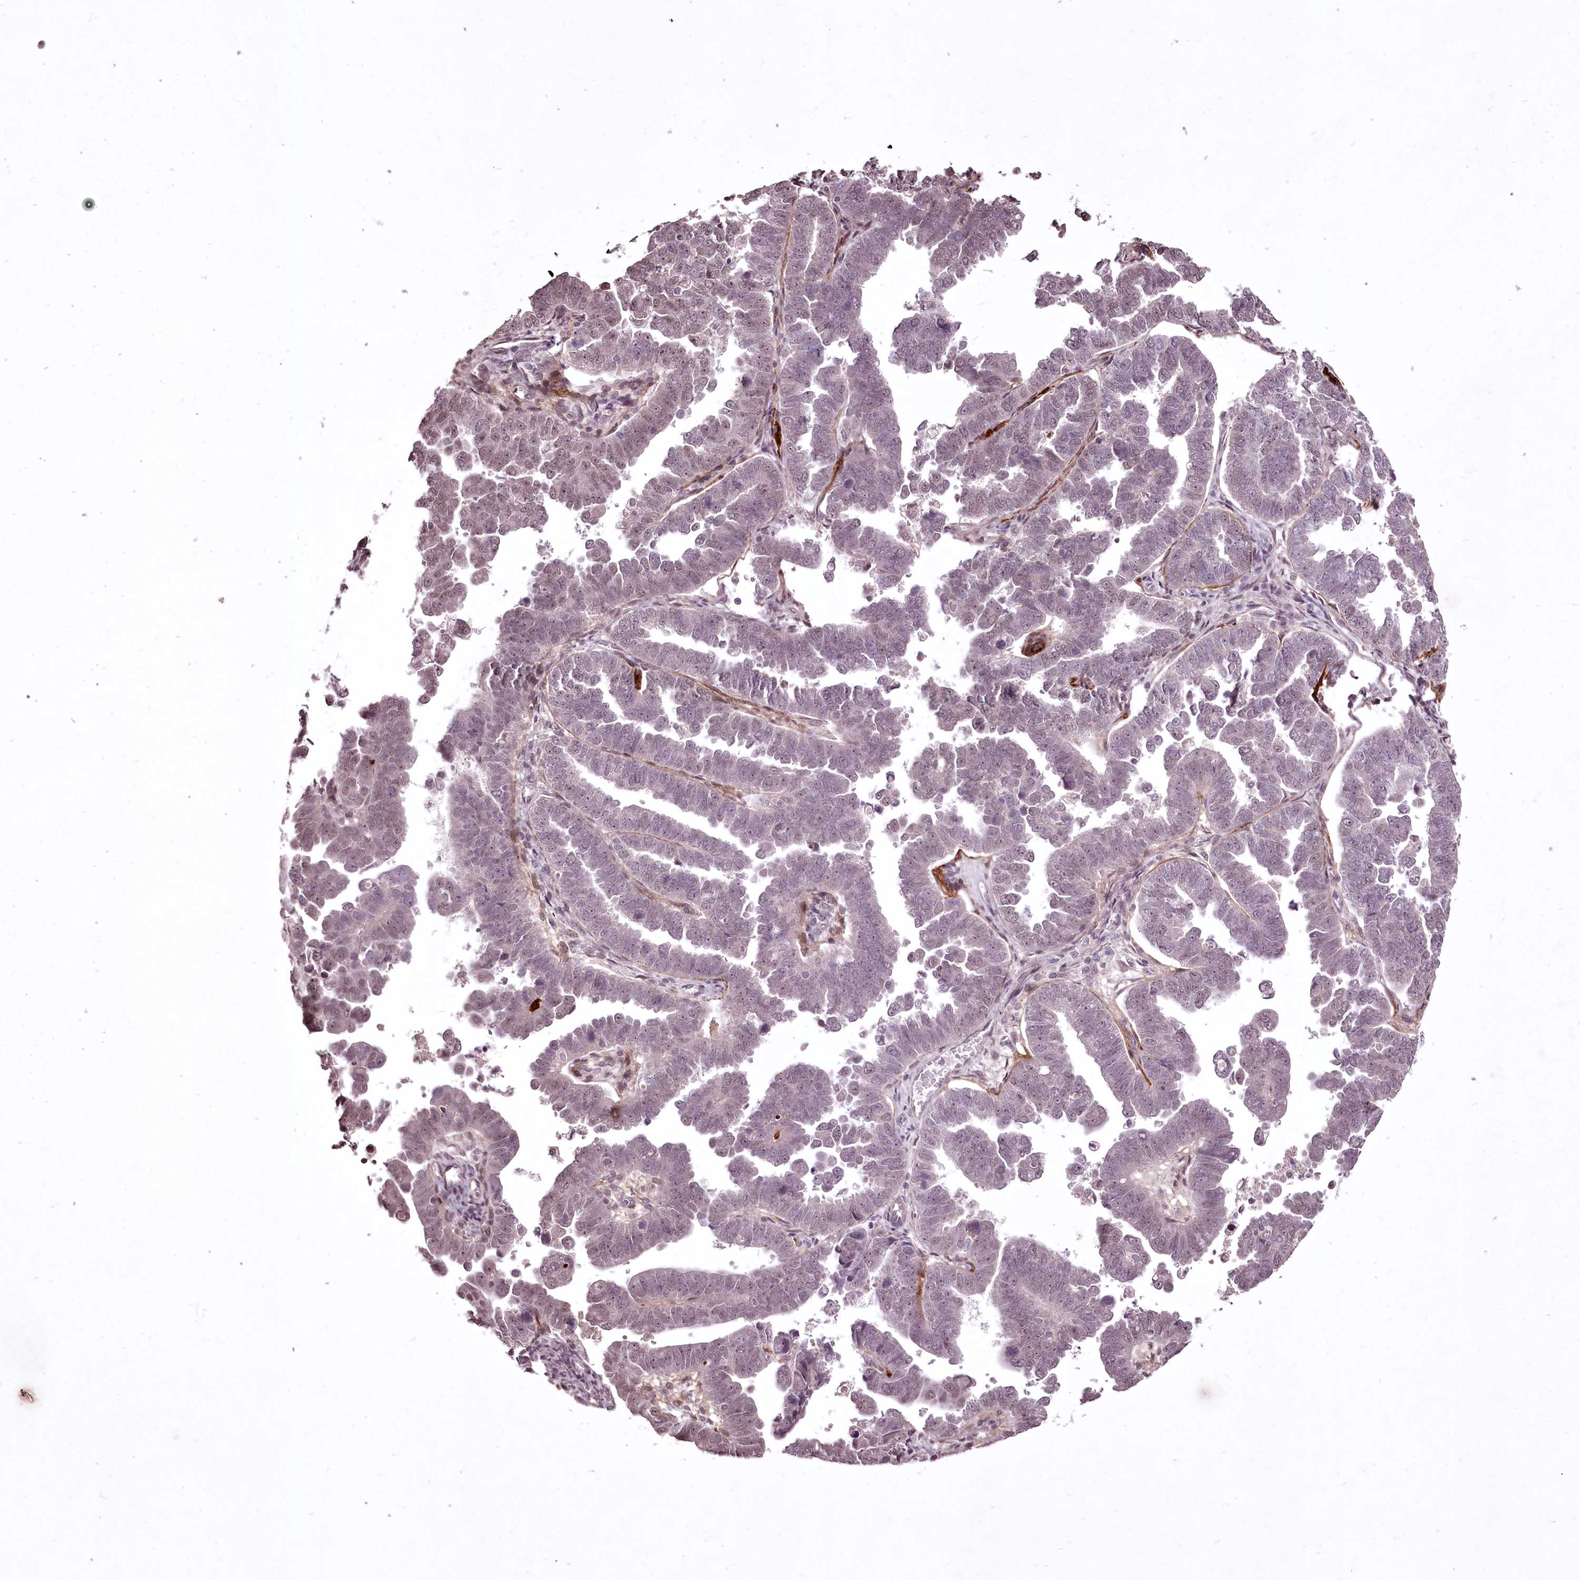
{"staining": {"intensity": "weak", "quantity": "<25%", "location": "nuclear"}, "tissue": "endometrial cancer", "cell_type": "Tumor cells", "image_type": "cancer", "snomed": [{"axis": "morphology", "description": "Adenocarcinoma, NOS"}, {"axis": "topography", "description": "Endometrium"}], "caption": "DAB immunohistochemical staining of endometrial adenocarcinoma shows no significant expression in tumor cells.", "gene": "ADRA1D", "patient": {"sex": "female", "age": 75}}